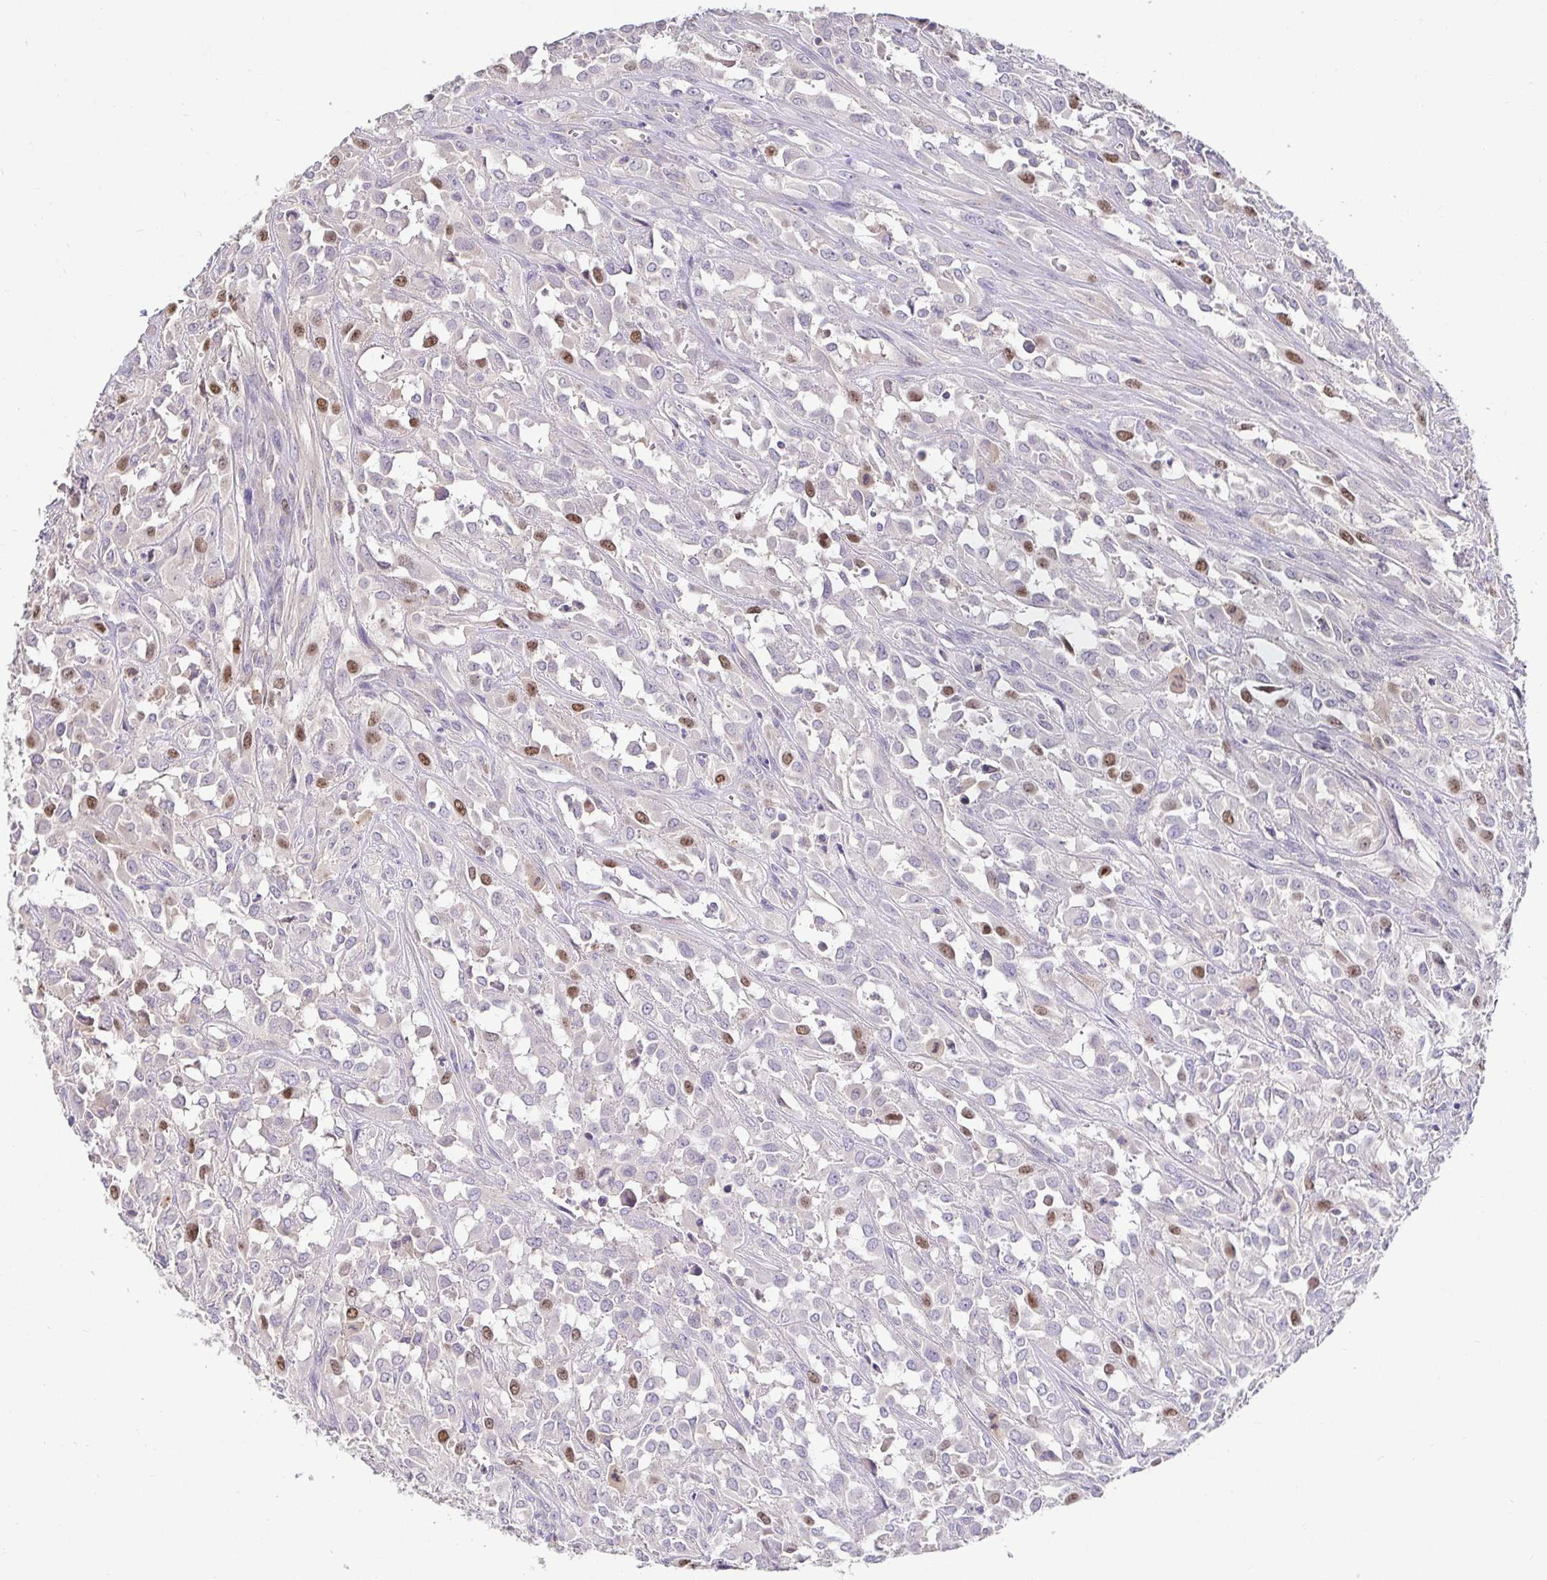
{"staining": {"intensity": "moderate", "quantity": "<25%", "location": "nuclear"}, "tissue": "urothelial cancer", "cell_type": "Tumor cells", "image_type": "cancer", "snomed": [{"axis": "morphology", "description": "Urothelial carcinoma, High grade"}, {"axis": "topography", "description": "Urinary bladder"}], "caption": "Brown immunohistochemical staining in human high-grade urothelial carcinoma shows moderate nuclear positivity in approximately <25% of tumor cells.", "gene": "ANLN", "patient": {"sex": "male", "age": 67}}